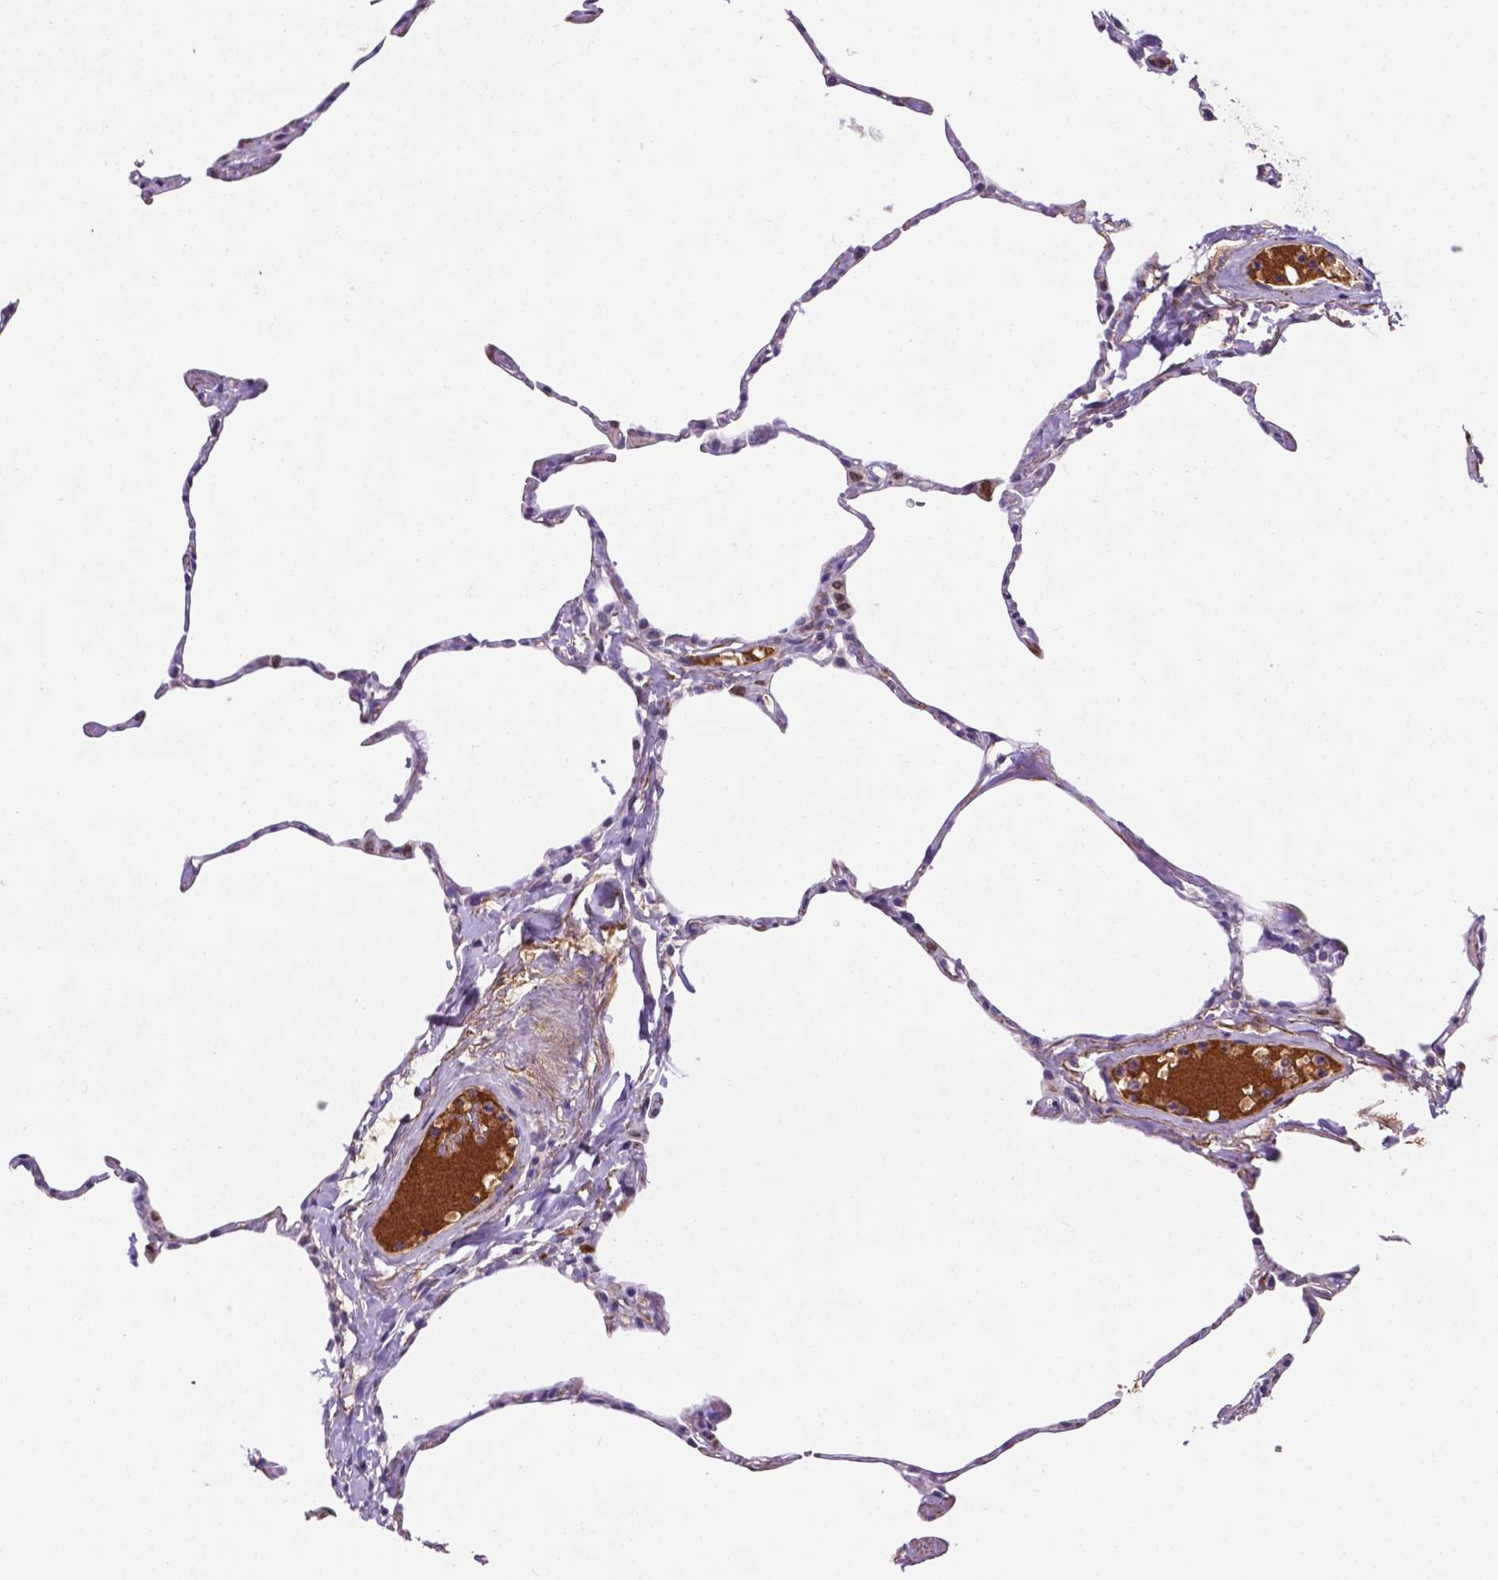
{"staining": {"intensity": "negative", "quantity": "none", "location": "none"}, "tissue": "lung", "cell_type": "Alveolar cells", "image_type": "normal", "snomed": [{"axis": "morphology", "description": "Normal tissue, NOS"}, {"axis": "topography", "description": "Lung"}], "caption": "An immunohistochemistry (IHC) image of normal lung is shown. There is no staining in alveolar cells of lung.", "gene": "APOE", "patient": {"sex": "male", "age": 65}}